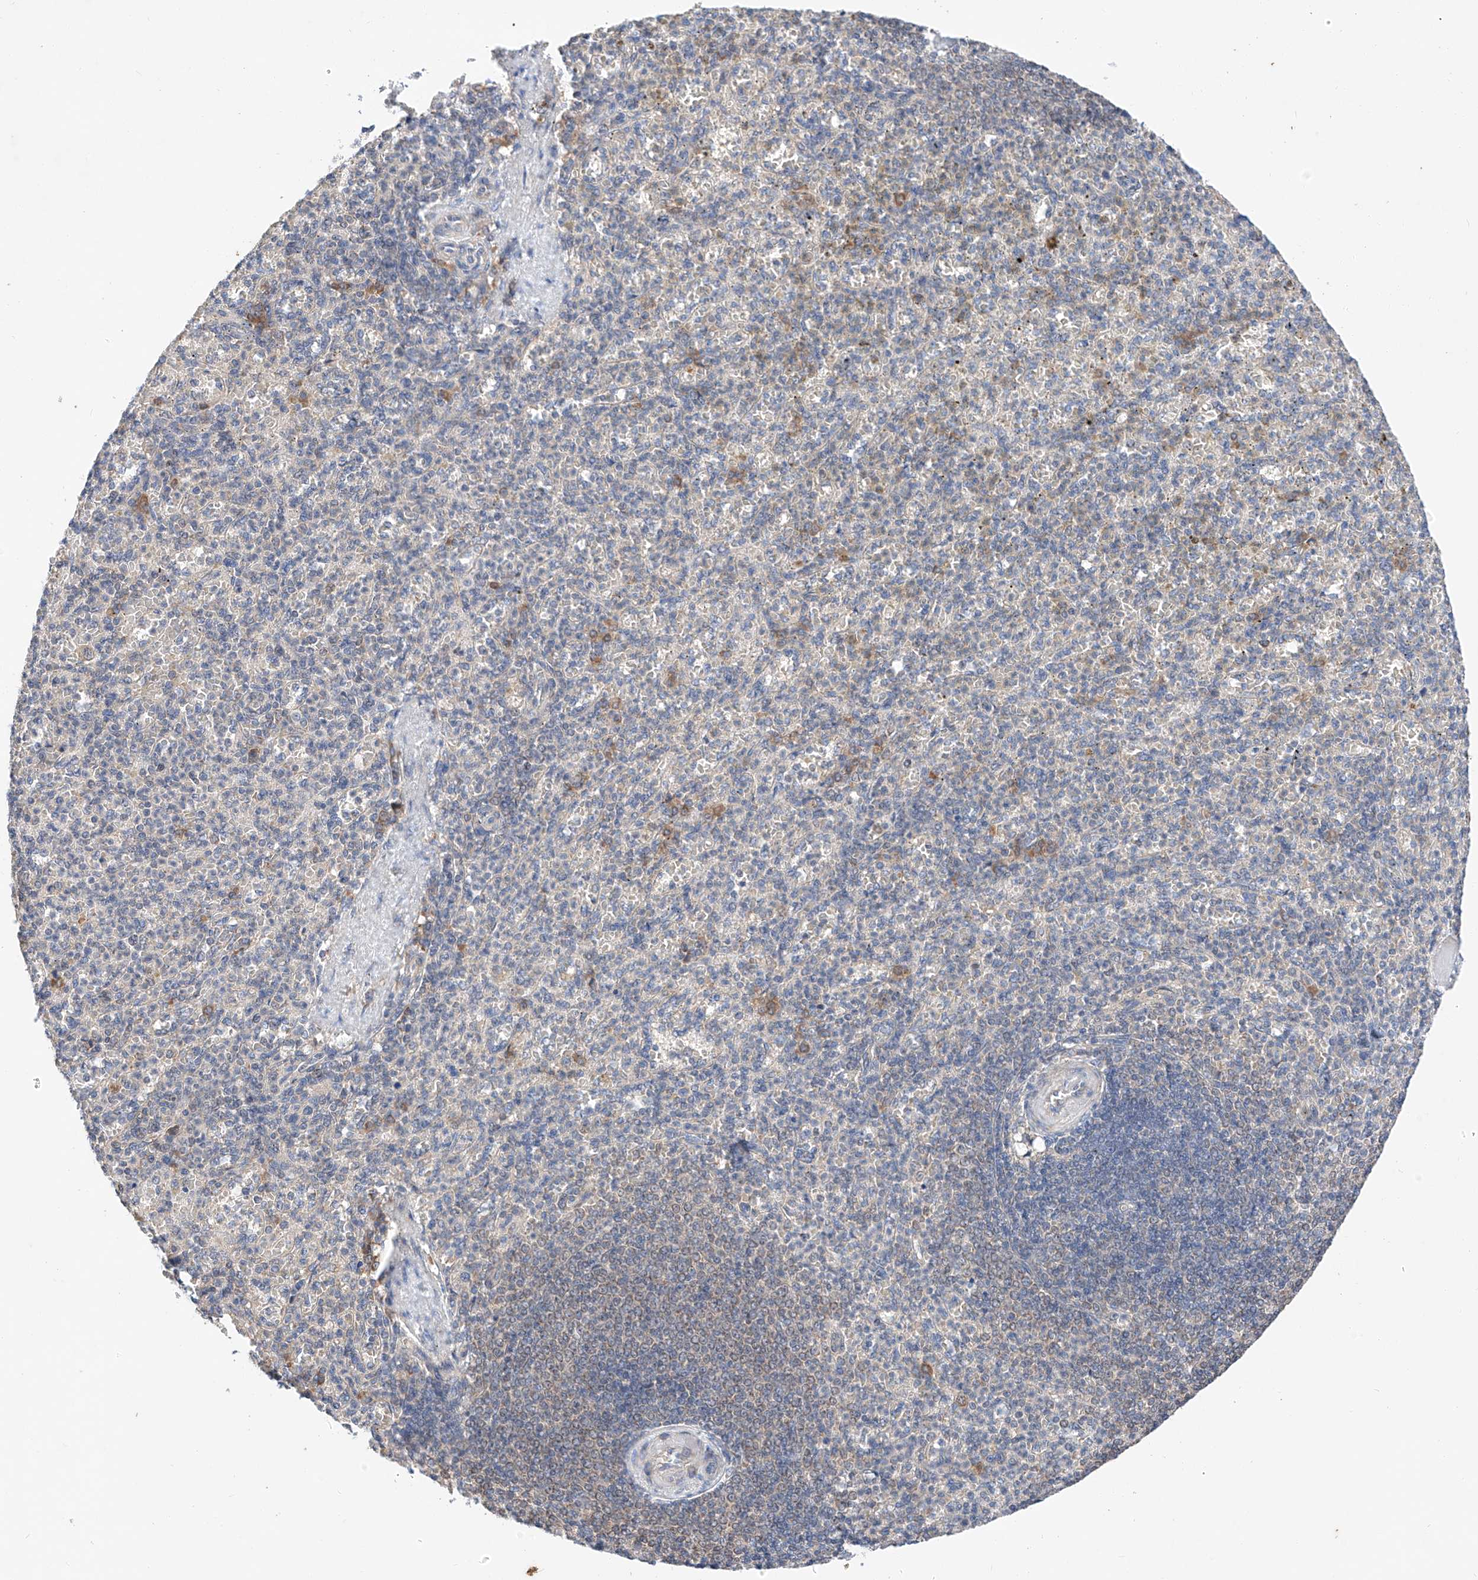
{"staining": {"intensity": "weak", "quantity": "25%-75%", "location": "cytoplasmic/membranous"}, "tissue": "spleen", "cell_type": "Cells in red pulp", "image_type": "normal", "snomed": [{"axis": "morphology", "description": "Normal tissue, NOS"}, {"axis": "topography", "description": "Spleen"}], "caption": "Protein staining displays weak cytoplasmic/membranous positivity in approximately 25%-75% of cells in red pulp in unremarkable spleen. Ihc stains the protein in brown and the nuclei are stained blue.", "gene": "C6orf118", "patient": {"sex": "female", "age": 74}}